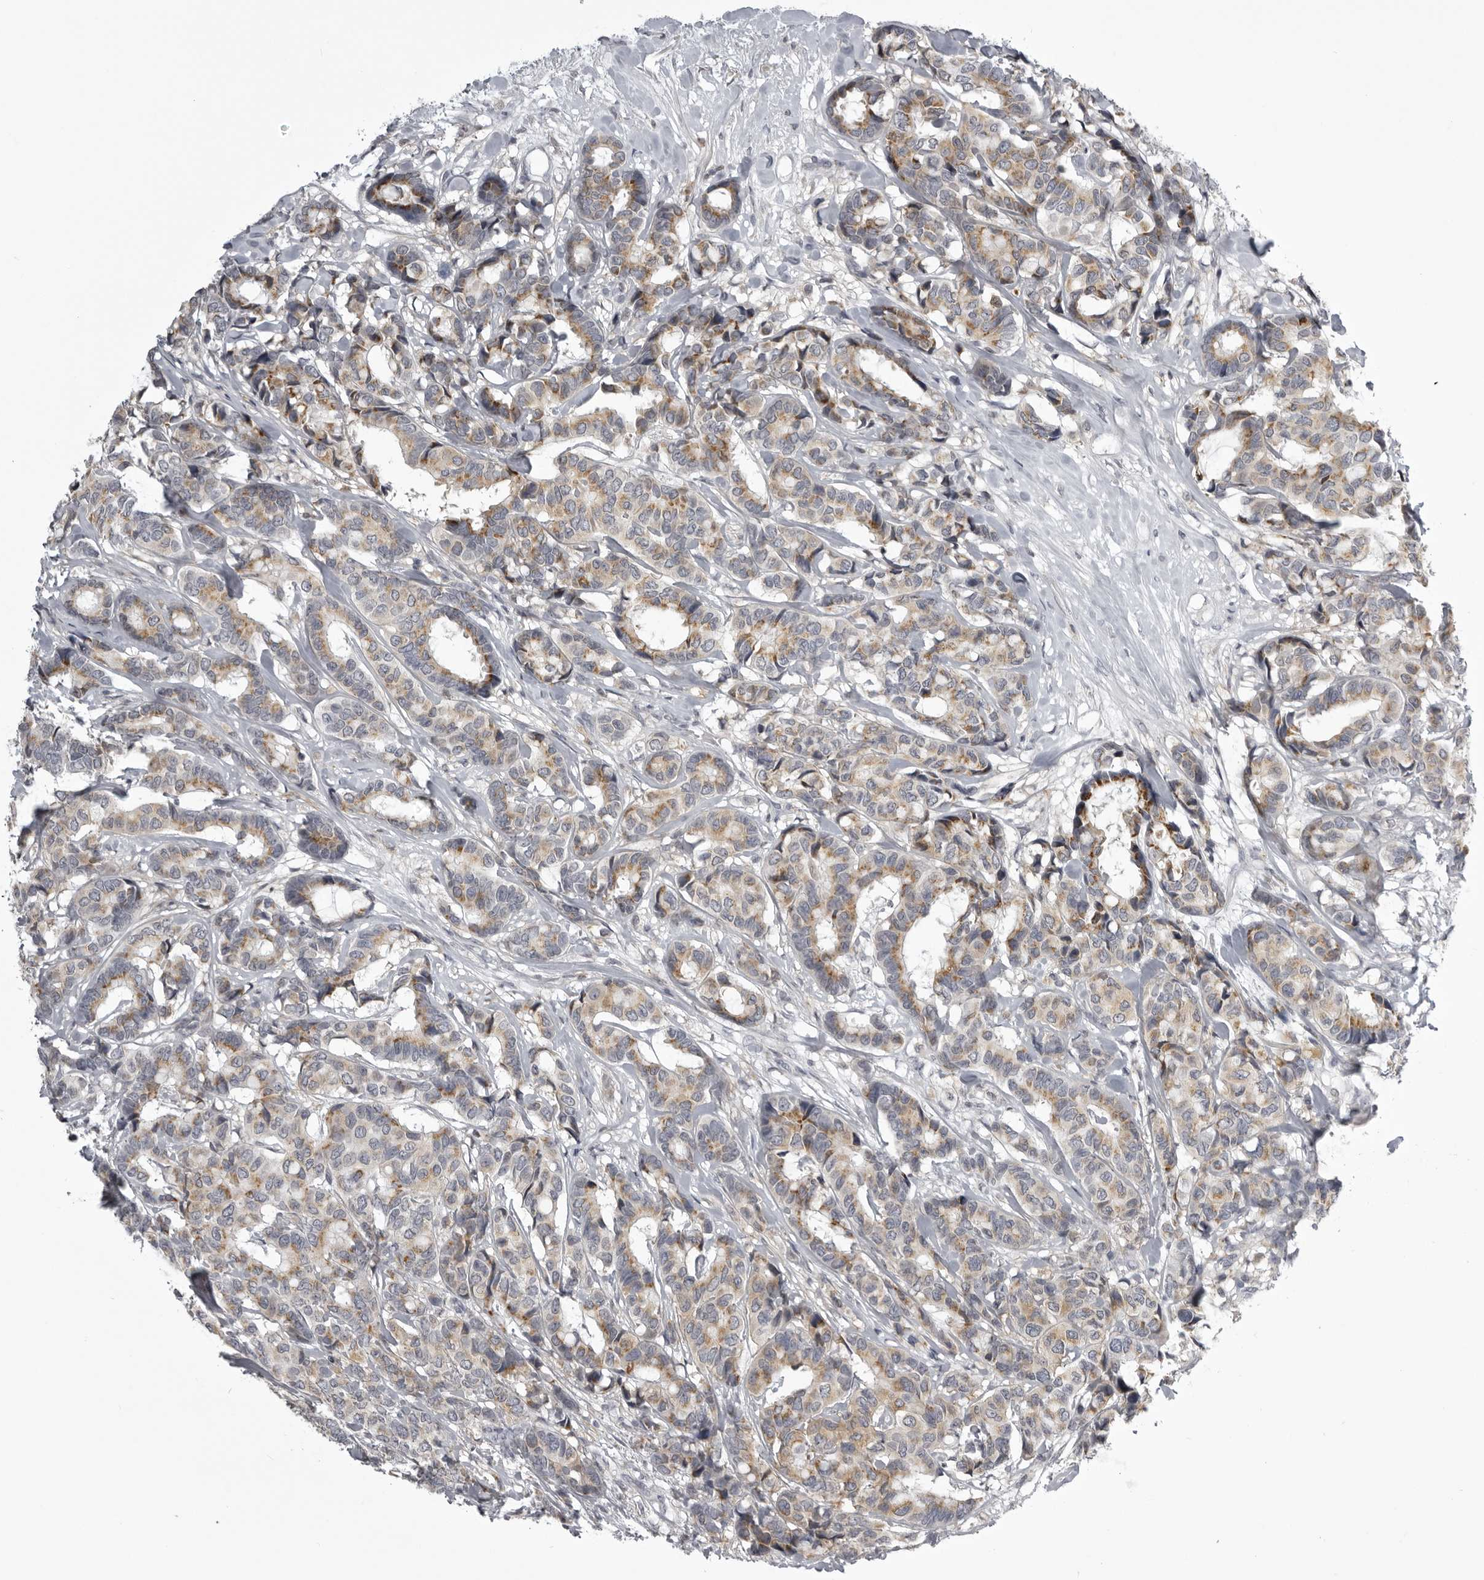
{"staining": {"intensity": "moderate", "quantity": ">75%", "location": "cytoplasmic/membranous"}, "tissue": "breast cancer", "cell_type": "Tumor cells", "image_type": "cancer", "snomed": [{"axis": "morphology", "description": "Duct carcinoma"}, {"axis": "topography", "description": "Breast"}], "caption": "An immunohistochemistry (IHC) micrograph of neoplastic tissue is shown. Protein staining in brown labels moderate cytoplasmic/membranous positivity in breast intraductal carcinoma within tumor cells.", "gene": "NCEH1", "patient": {"sex": "female", "age": 87}}